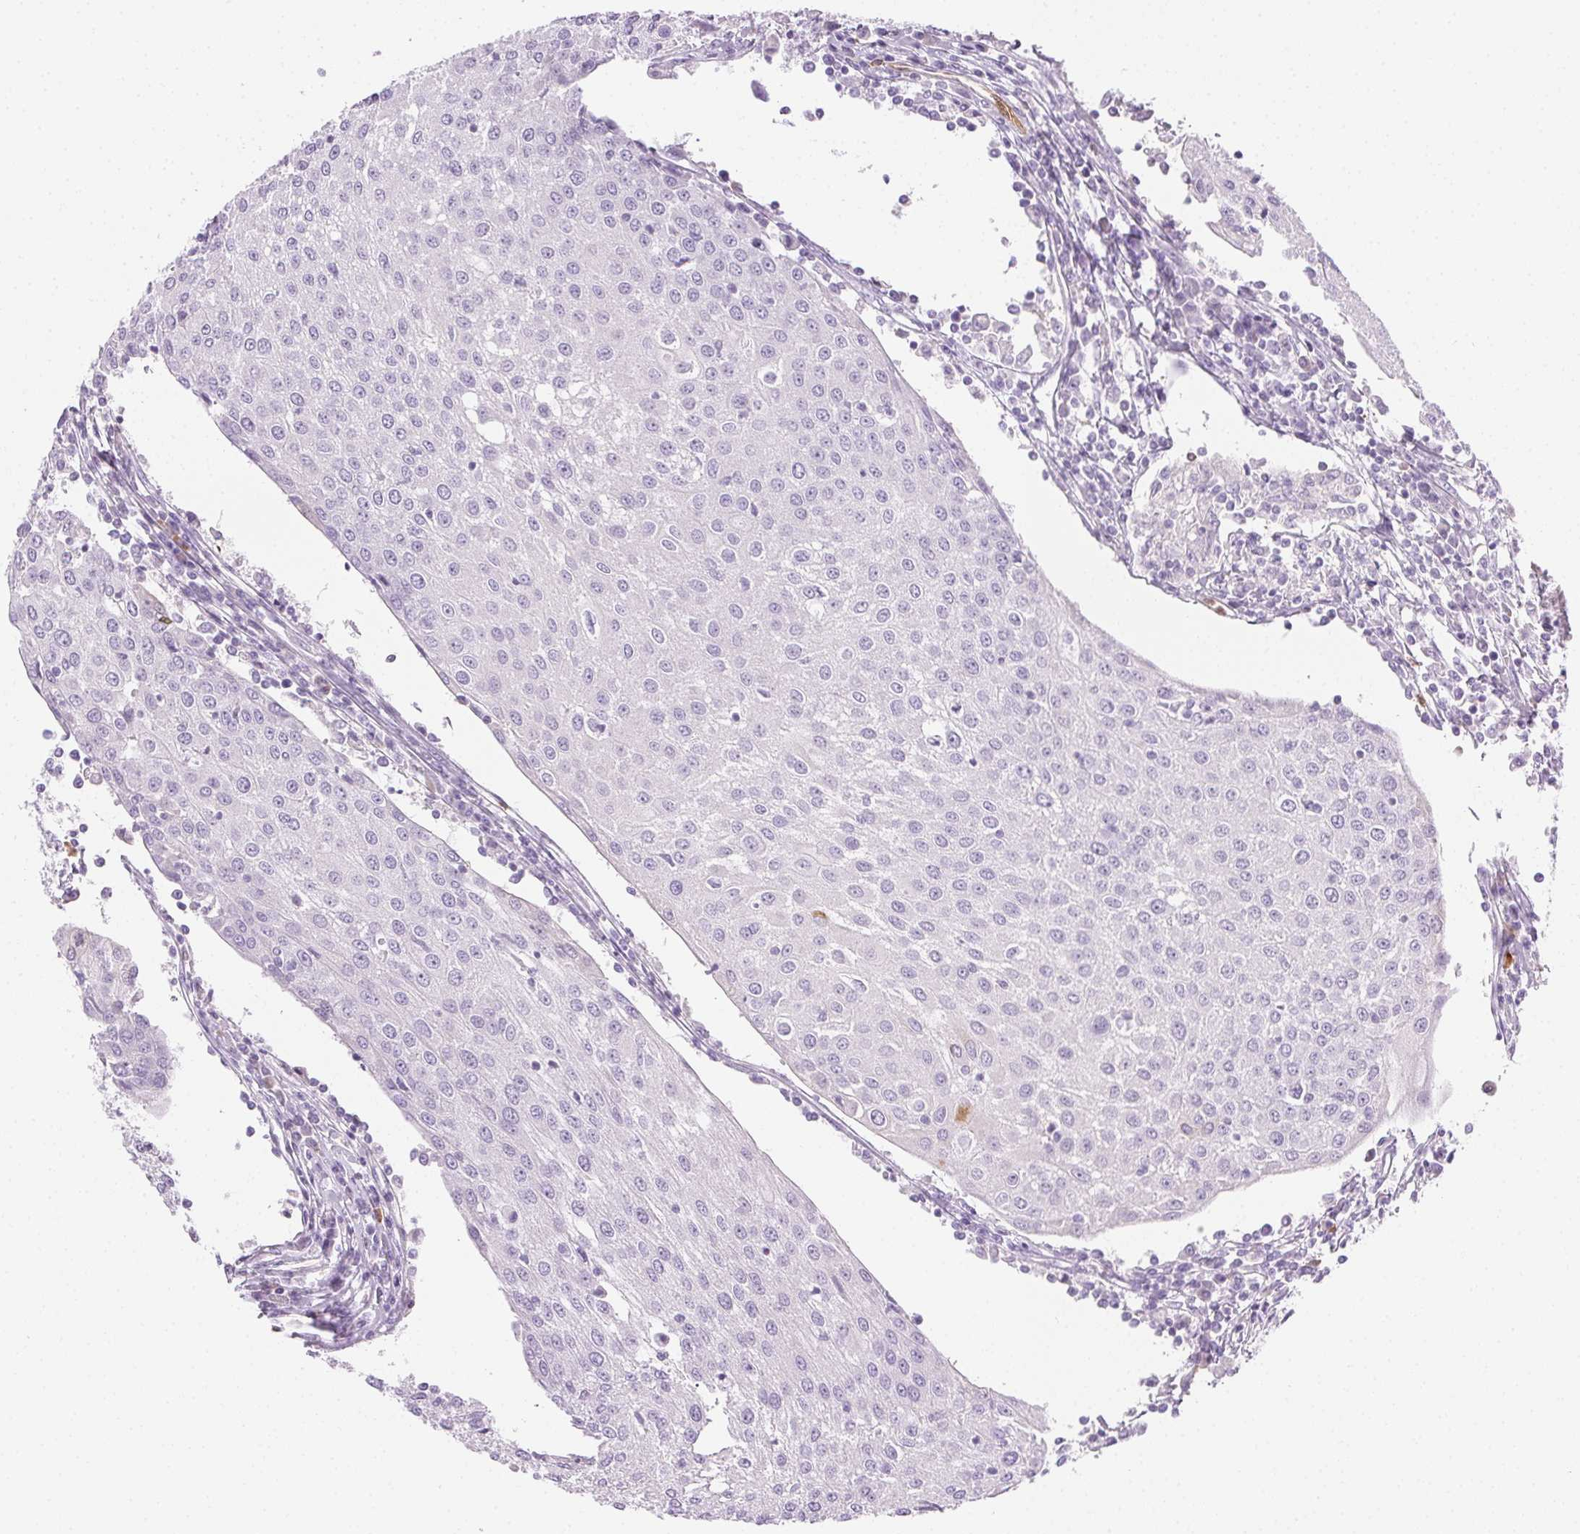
{"staining": {"intensity": "negative", "quantity": "none", "location": "none"}, "tissue": "urothelial cancer", "cell_type": "Tumor cells", "image_type": "cancer", "snomed": [{"axis": "morphology", "description": "Urothelial carcinoma, High grade"}, {"axis": "topography", "description": "Urinary bladder"}], "caption": "Immunohistochemical staining of urothelial carcinoma (high-grade) reveals no significant expression in tumor cells.", "gene": "TMEM45A", "patient": {"sex": "female", "age": 85}}